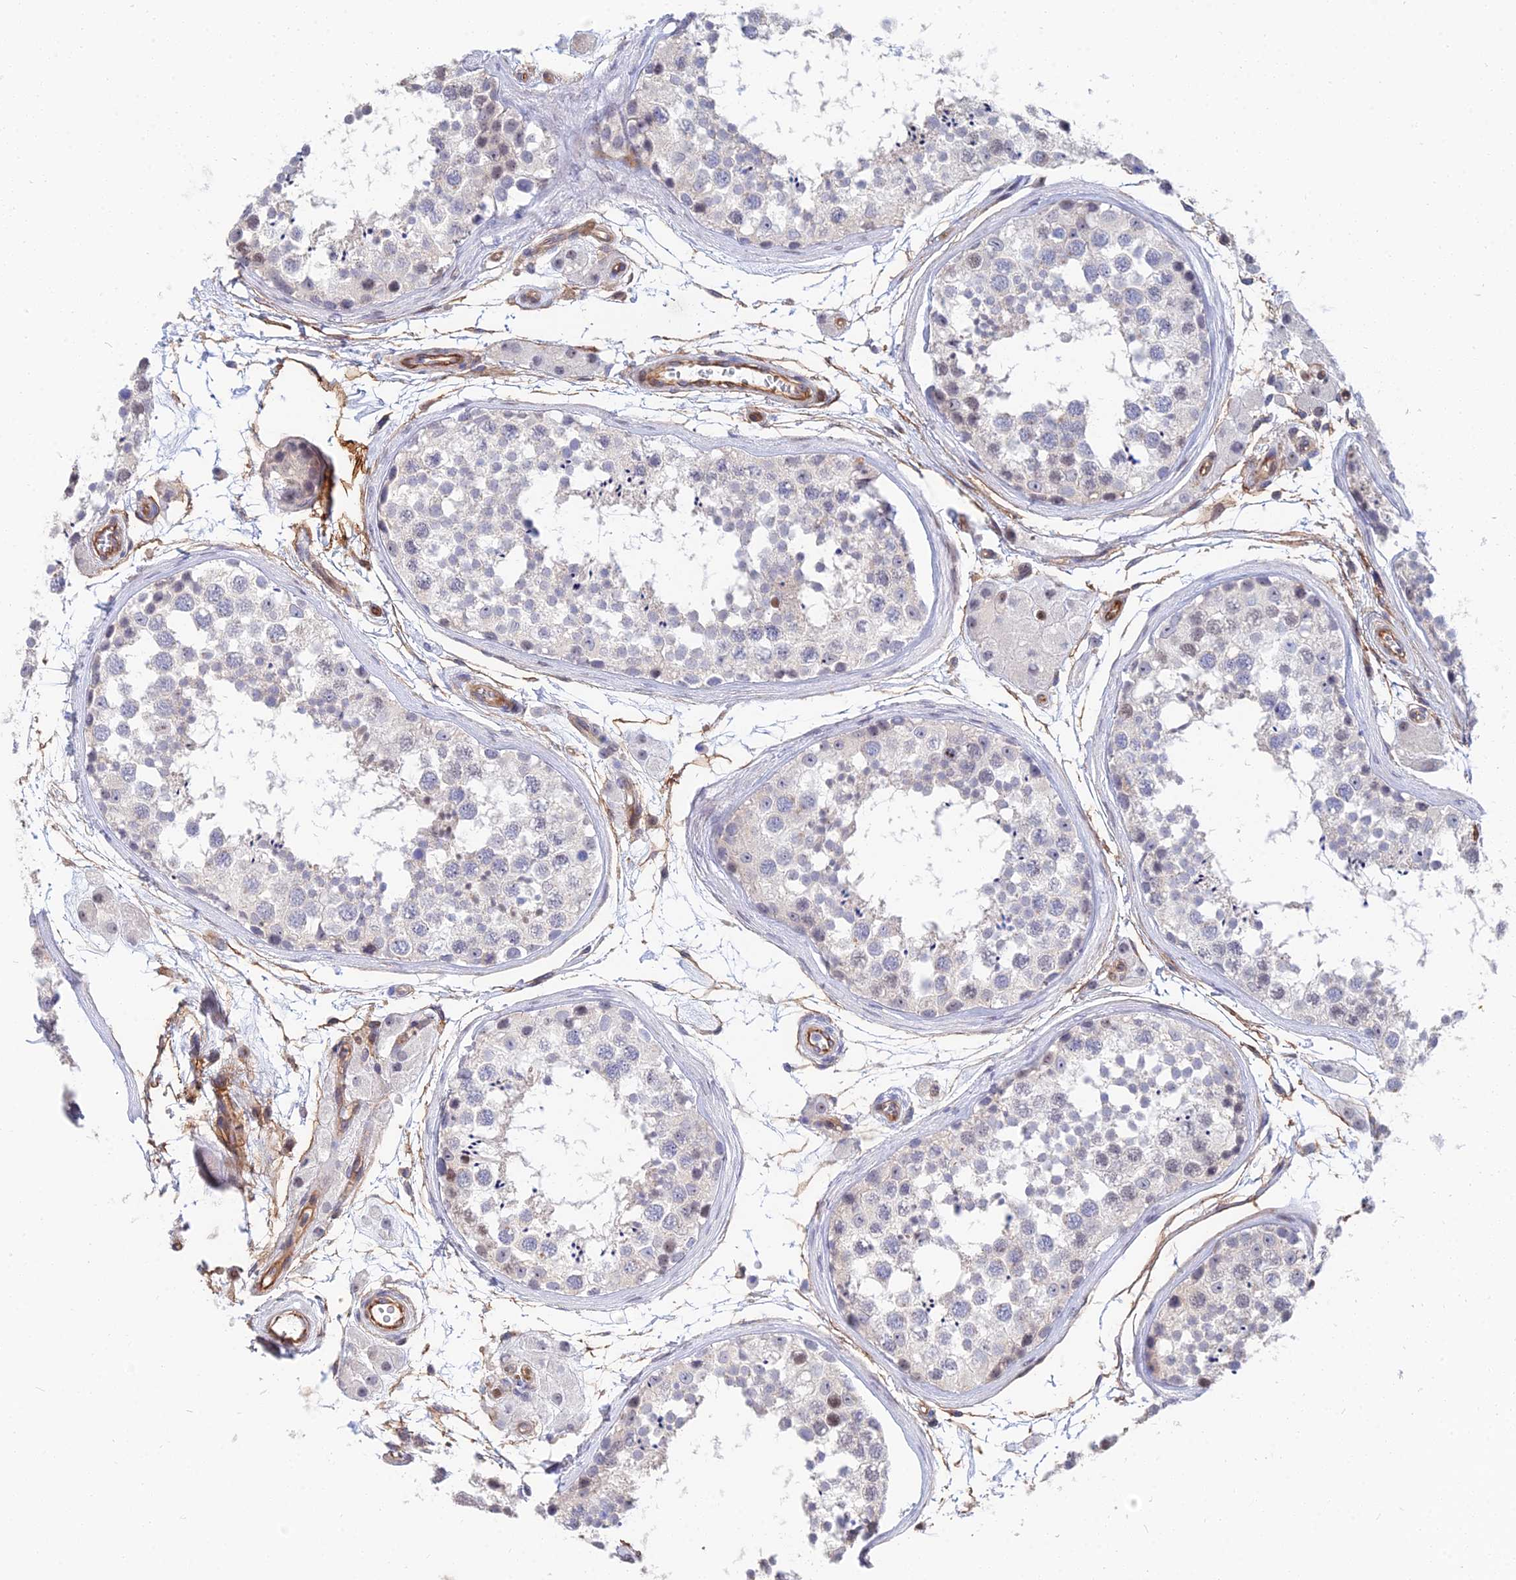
{"staining": {"intensity": "negative", "quantity": "none", "location": "none"}, "tissue": "testis", "cell_type": "Cells in seminiferous ducts", "image_type": "normal", "snomed": [{"axis": "morphology", "description": "Normal tissue, NOS"}, {"axis": "topography", "description": "Testis"}], "caption": "Immunohistochemical staining of benign human testis displays no significant positivity in cells in seminiferous ducts. (DAB immunohistochemistry (IHC) with hematoxylin counter stain).", "gene": "TRIM43B", "patient": {"sex": "male", "age": 56}}